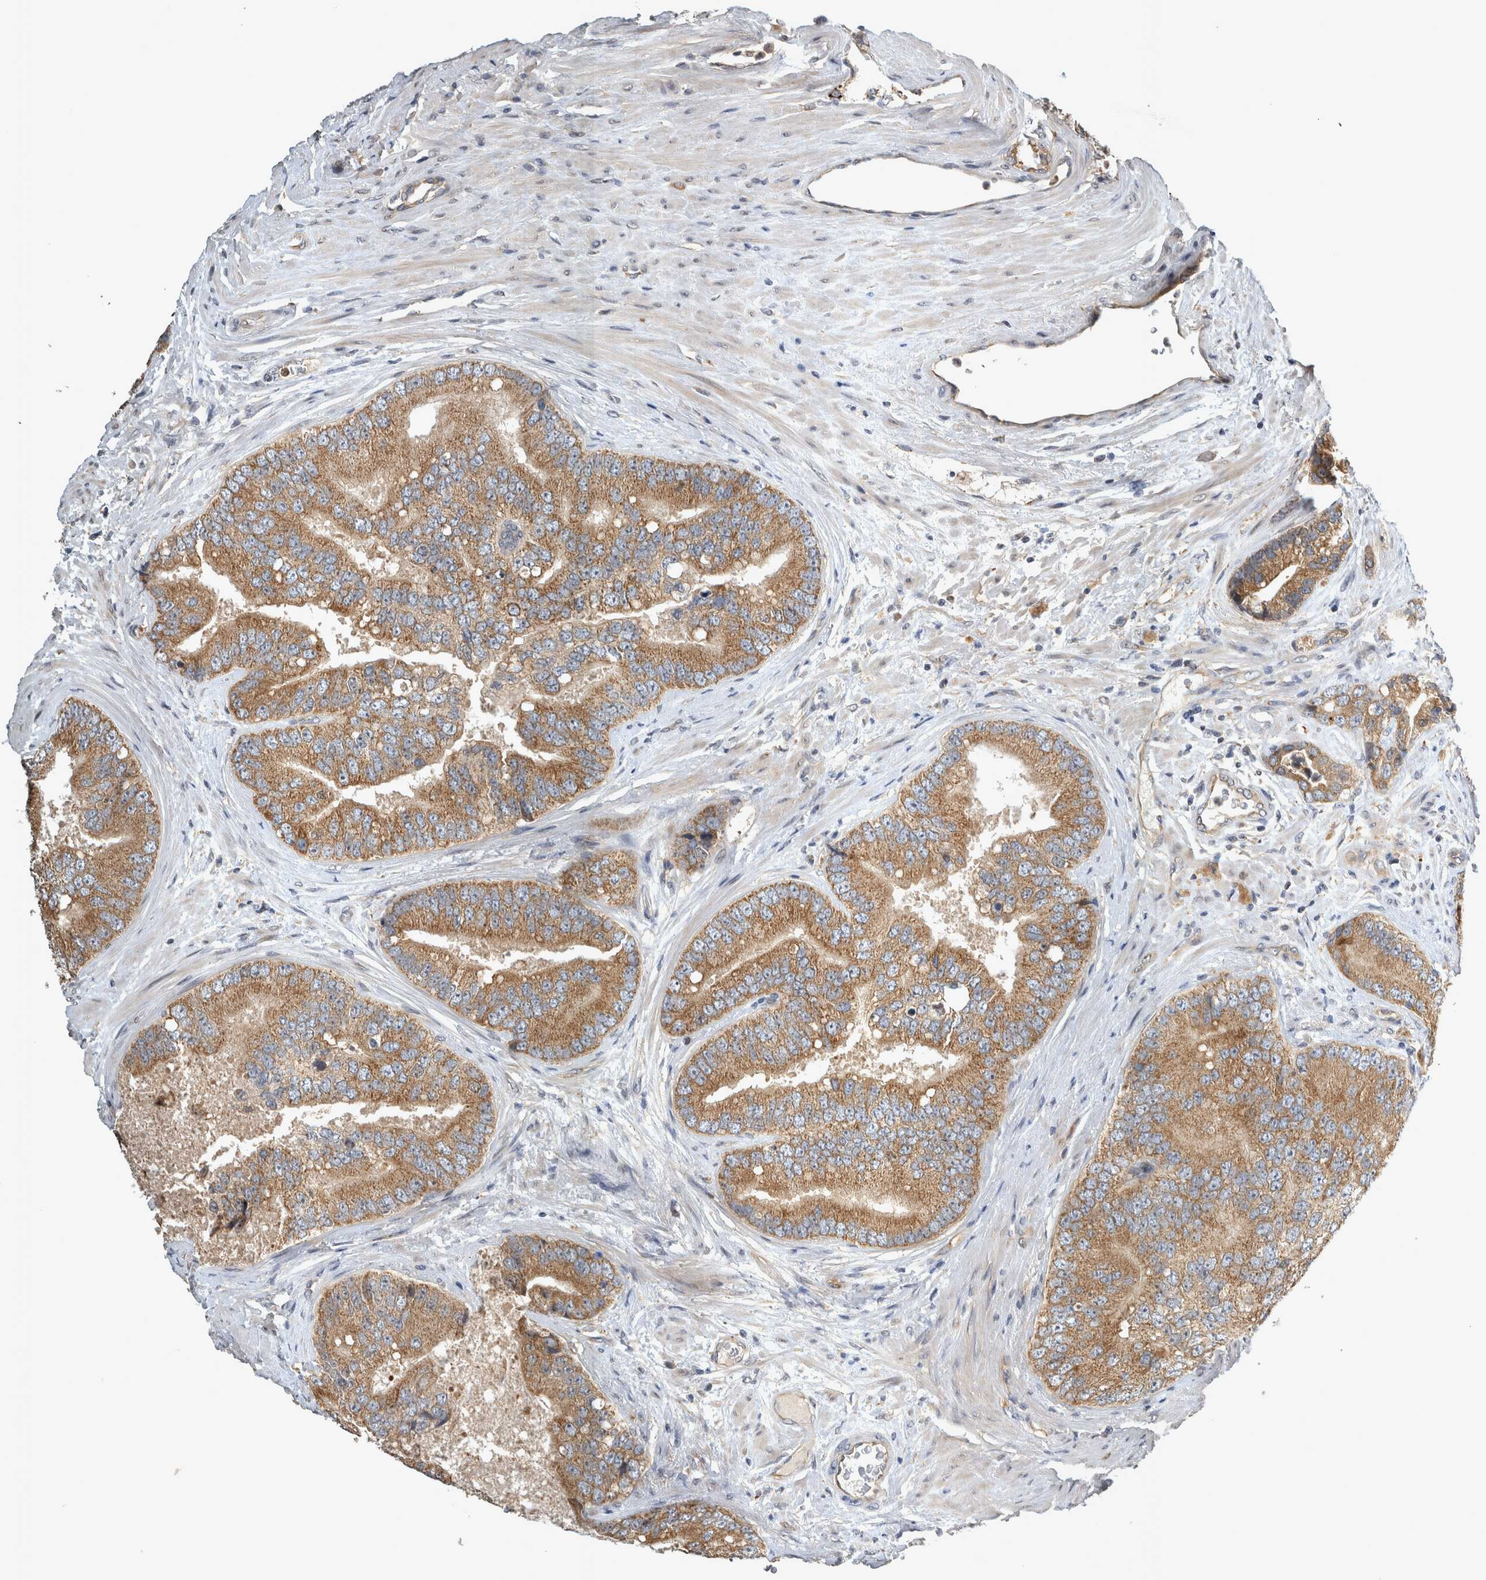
{"staining": {"intensity": "moderate", "quantity": ">75%", "location": "cytoplasmic/membranous"}, "tissue": "prostate cancer", "cell_type": "Tumor cells", "image_type": "cancer", "snomed": [{"axis": "morphology", "description": "Adenocarcinoma, High grade"}, {"axis": "topography", "description": "Prostate"}], "caption": "Protein expression analysis of human high-grade adenocarcinoma (prostate) reveals moderate cytoplasmic/membranous expression in approximately >75% of tumor cells.", "gene": "TRMT61B", "patient": {"sex": "male", "age": 70}}